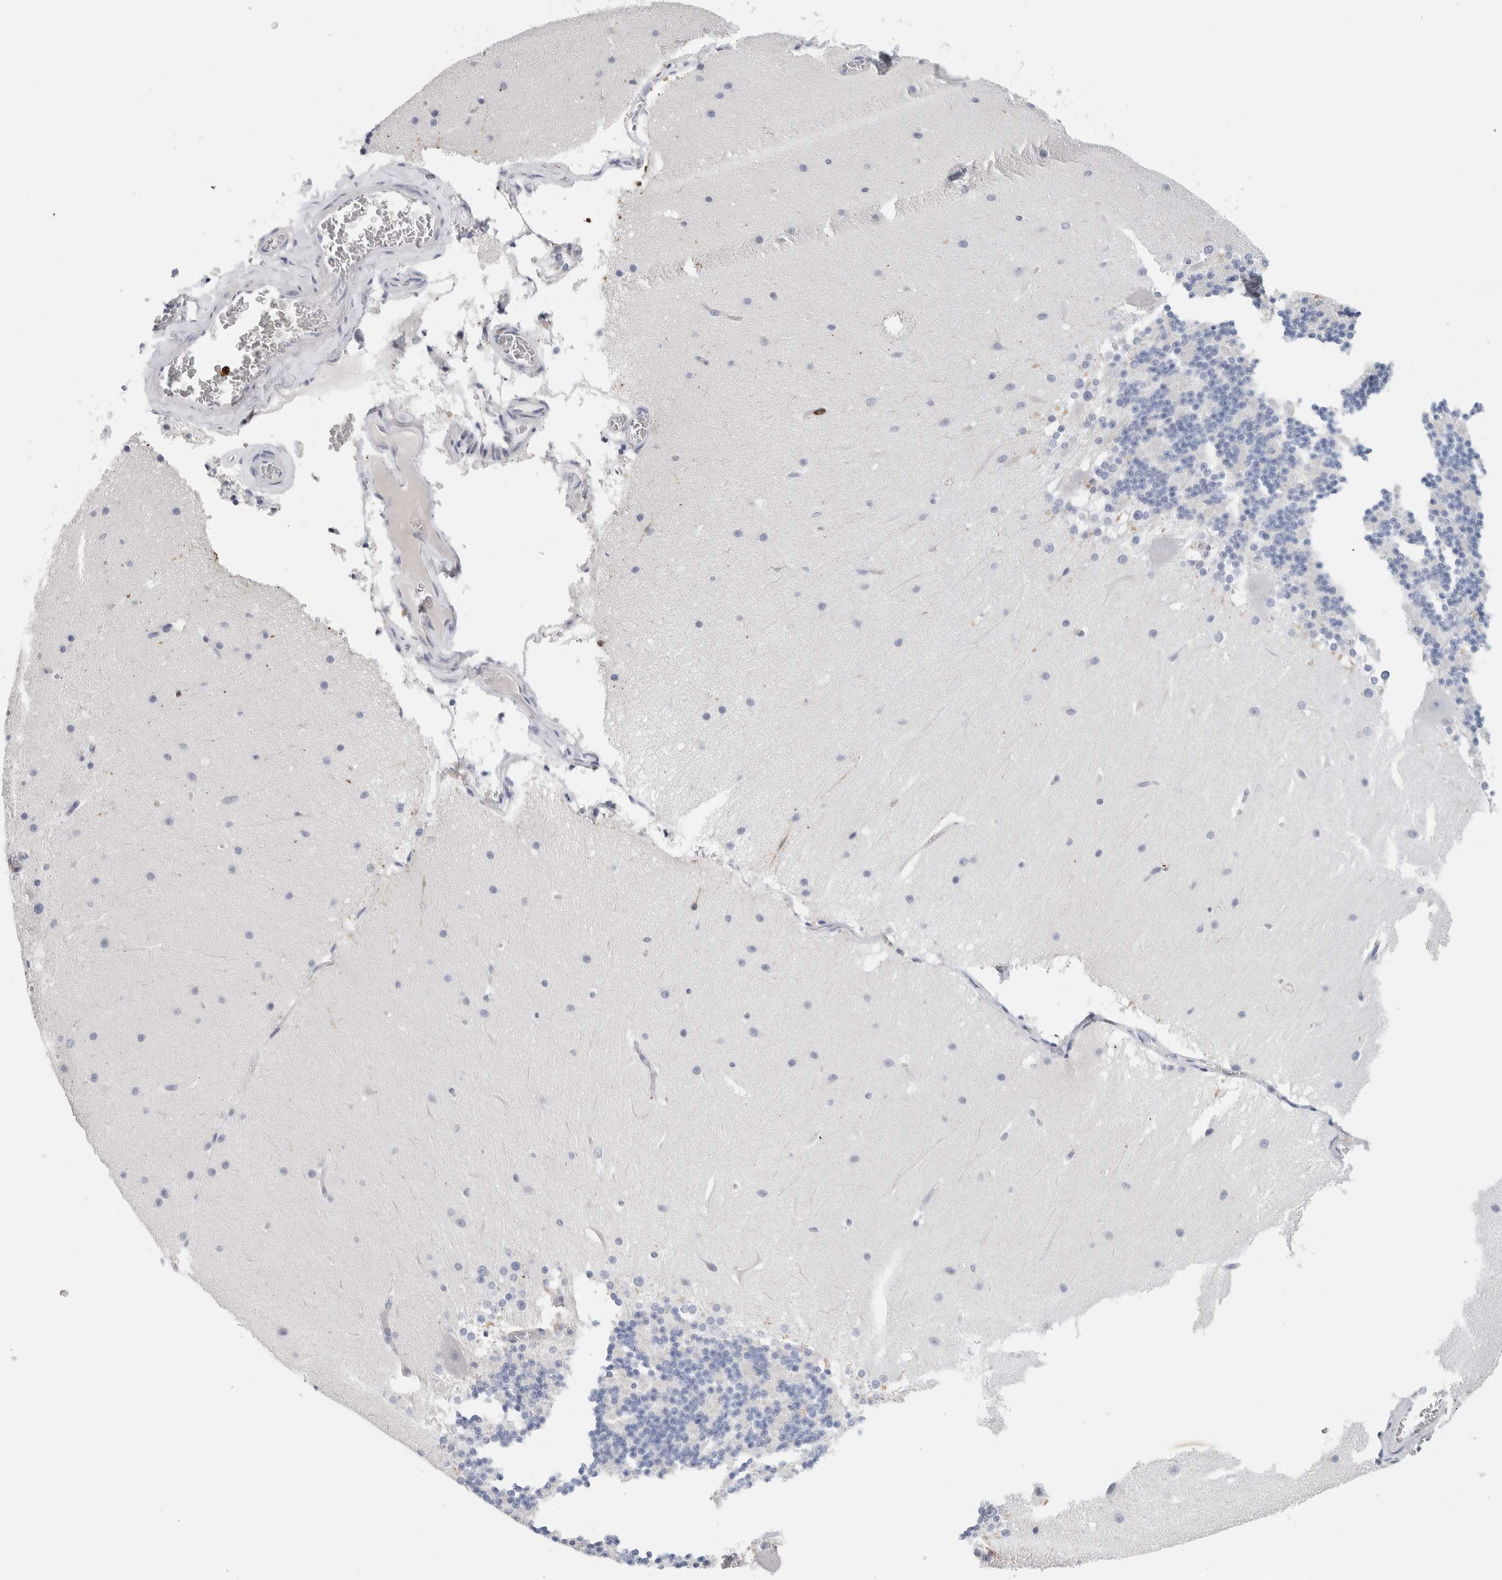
{"staining": {"intensity": "negative", "quantity": "none", "location": "none"}, "tissue": "cerebellum", "cell_type": "Cells in granular layer", "image_type": "normal", "snomed": [{"axis": "morphology", "description": "Normal tissue, NOS"}, {"axis": "topography", "description": "Cerebellum"}], "caption": "Human cerebellum stained for a protein using immunohistochemistry displays no expression in cells in granular layer.", "gene": "NCF2", "patient": {"sex": "female", "age": 19}}